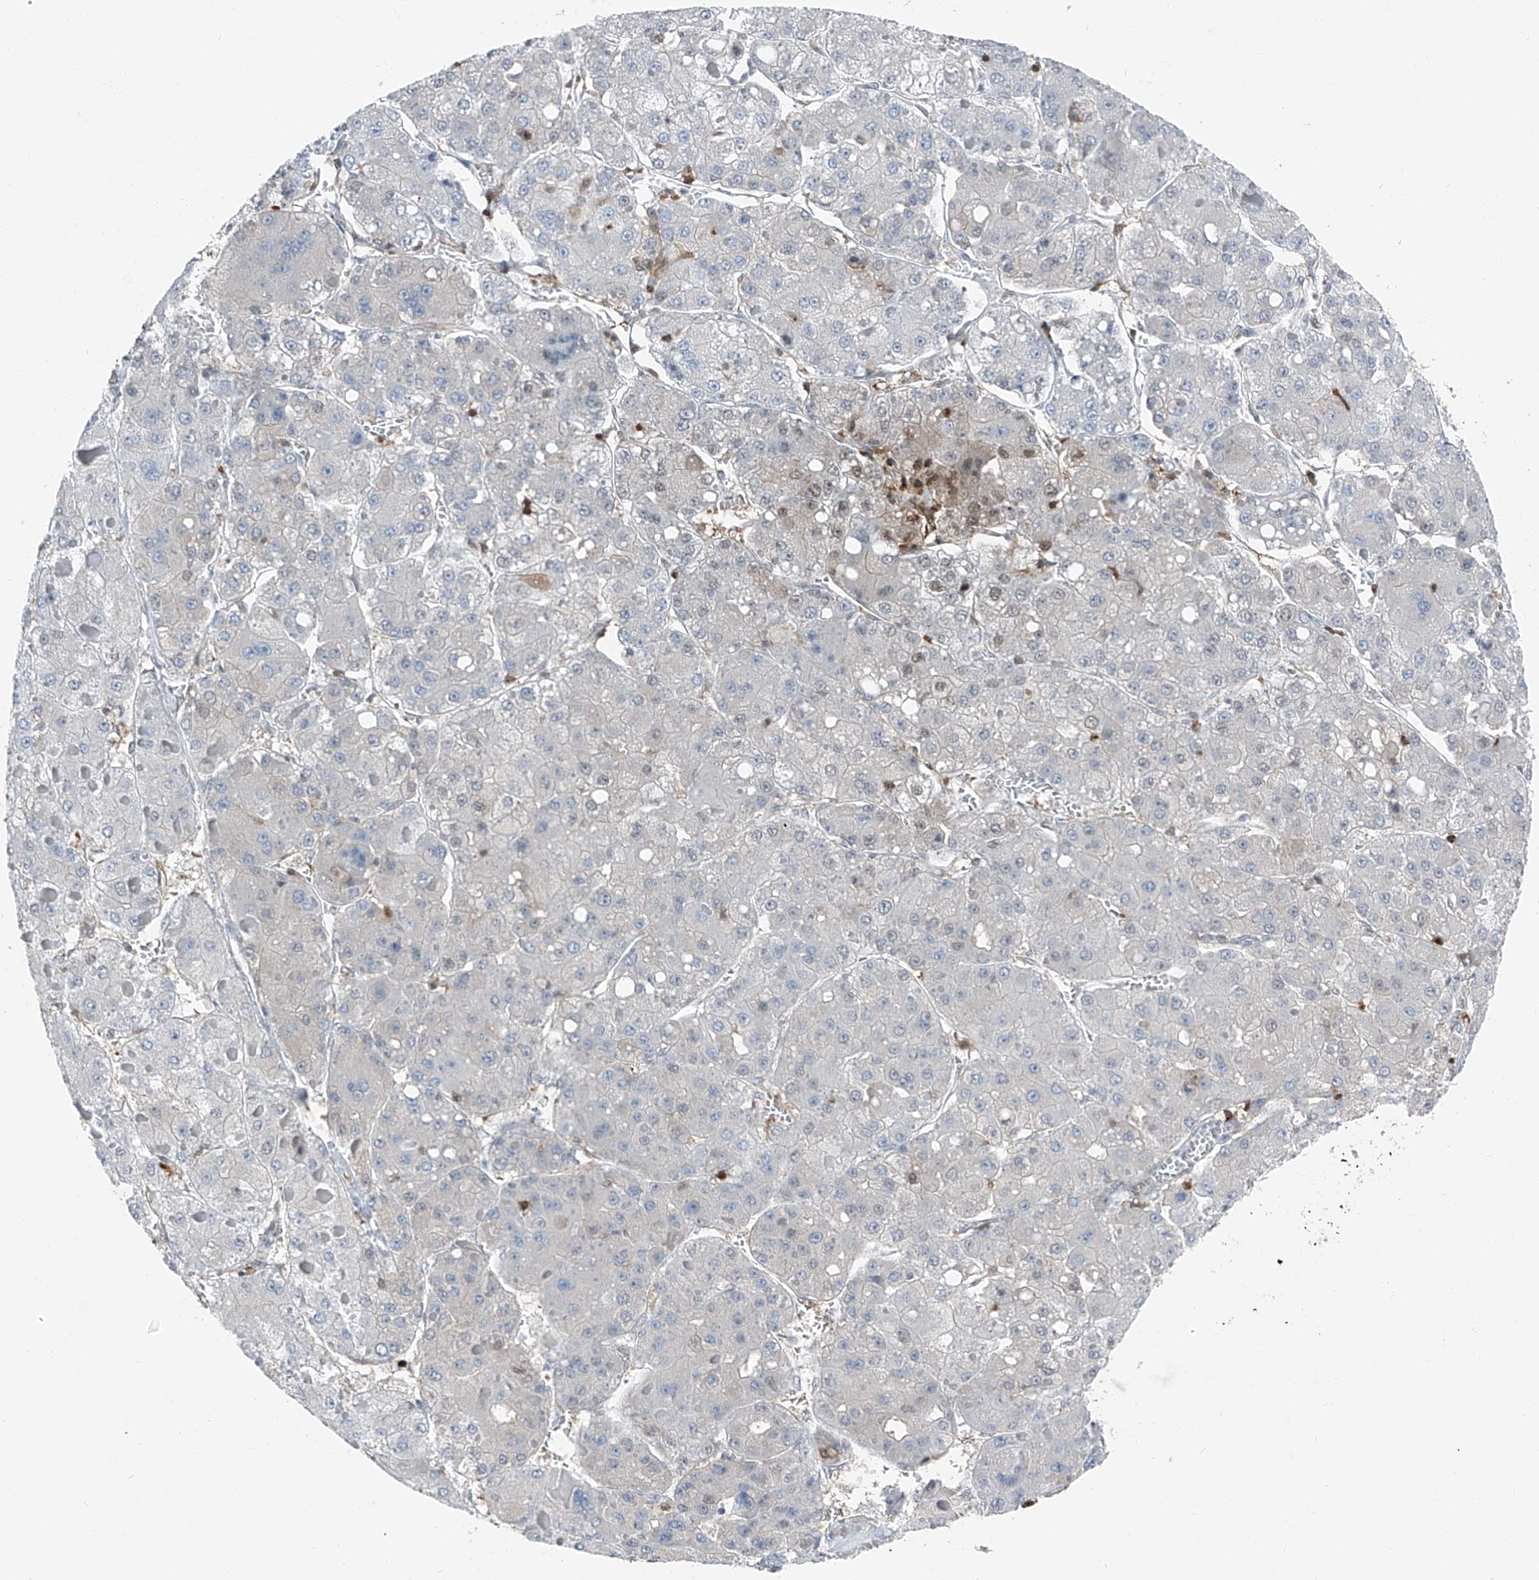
{"staining": {"intensity": "negative", "quantity": "none", "location": "none"}, "tissue": "liver cancer", "cell_type": "Tumor cells", "image_type": "cancer", "snomed": [{"axis": "morphology", "description": "Carcinoma, Hepatocellular, NOS"}, {"axis": "topography", "description": "Liver"}], "caption": "Micrograph shows no significant protein positivity in tumor cells of liver cancer (hepatocellular carcinoma).", "gene": "PSMB10", "patient": {"sex": "female", "age": 73}}